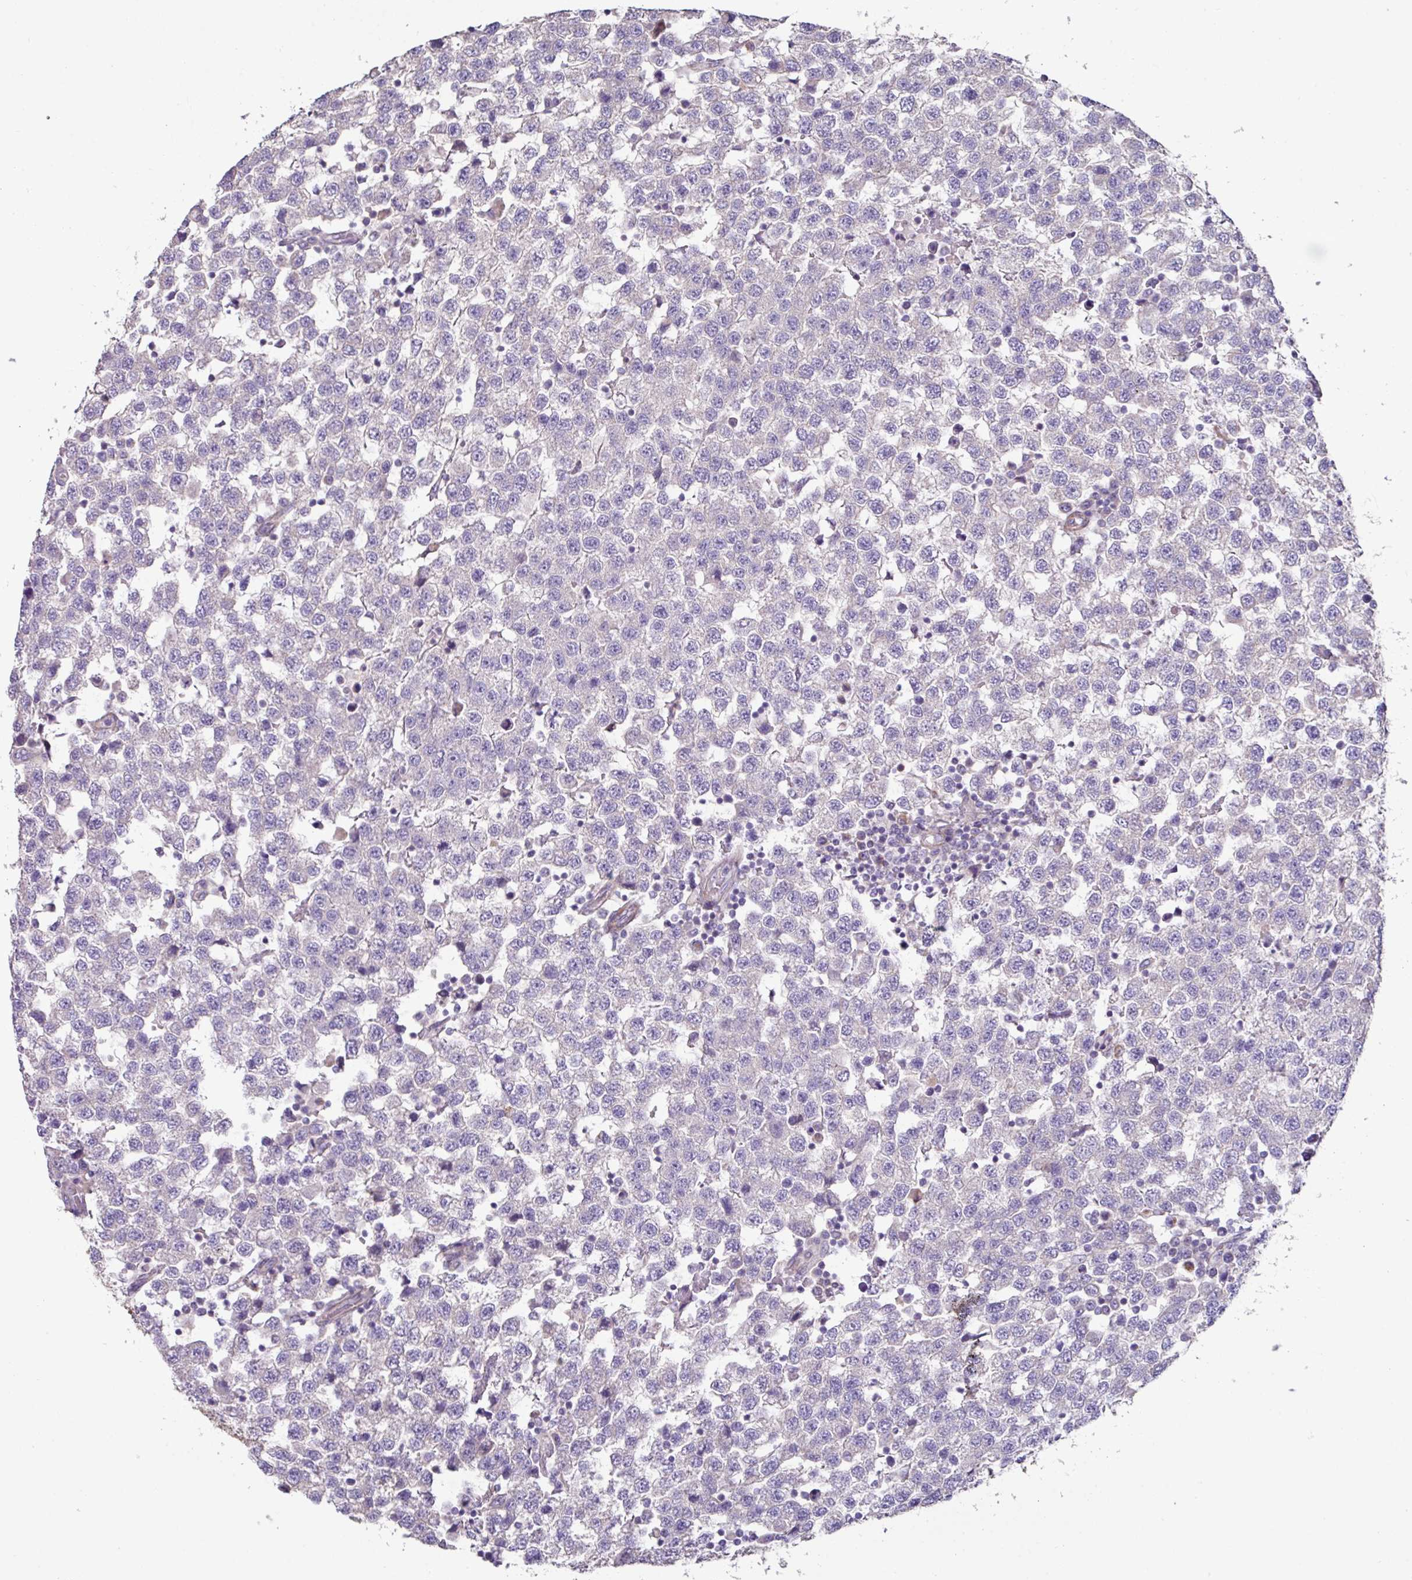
{"staining": {"intensity": "weak", "quantity": "25%-75%", "location": "cytoplasmic/membranous"}, "tissue": "testis cancer", "cell_type": "Tumor cells", "image_type": "cancer", "snomed": [{"axis": "morphology", "description": "Seminoma, NOS"}, {"axis": "topography", "description": "Testis"}], "caption": "Immunohistochemical staining of testis cancer reveals low levels of weak cytoplasmic/membranous expression in approximately 25%-75% of tumor cells.", "gene": "MRRF", "patient": {"sex": "male", "age": 34}}